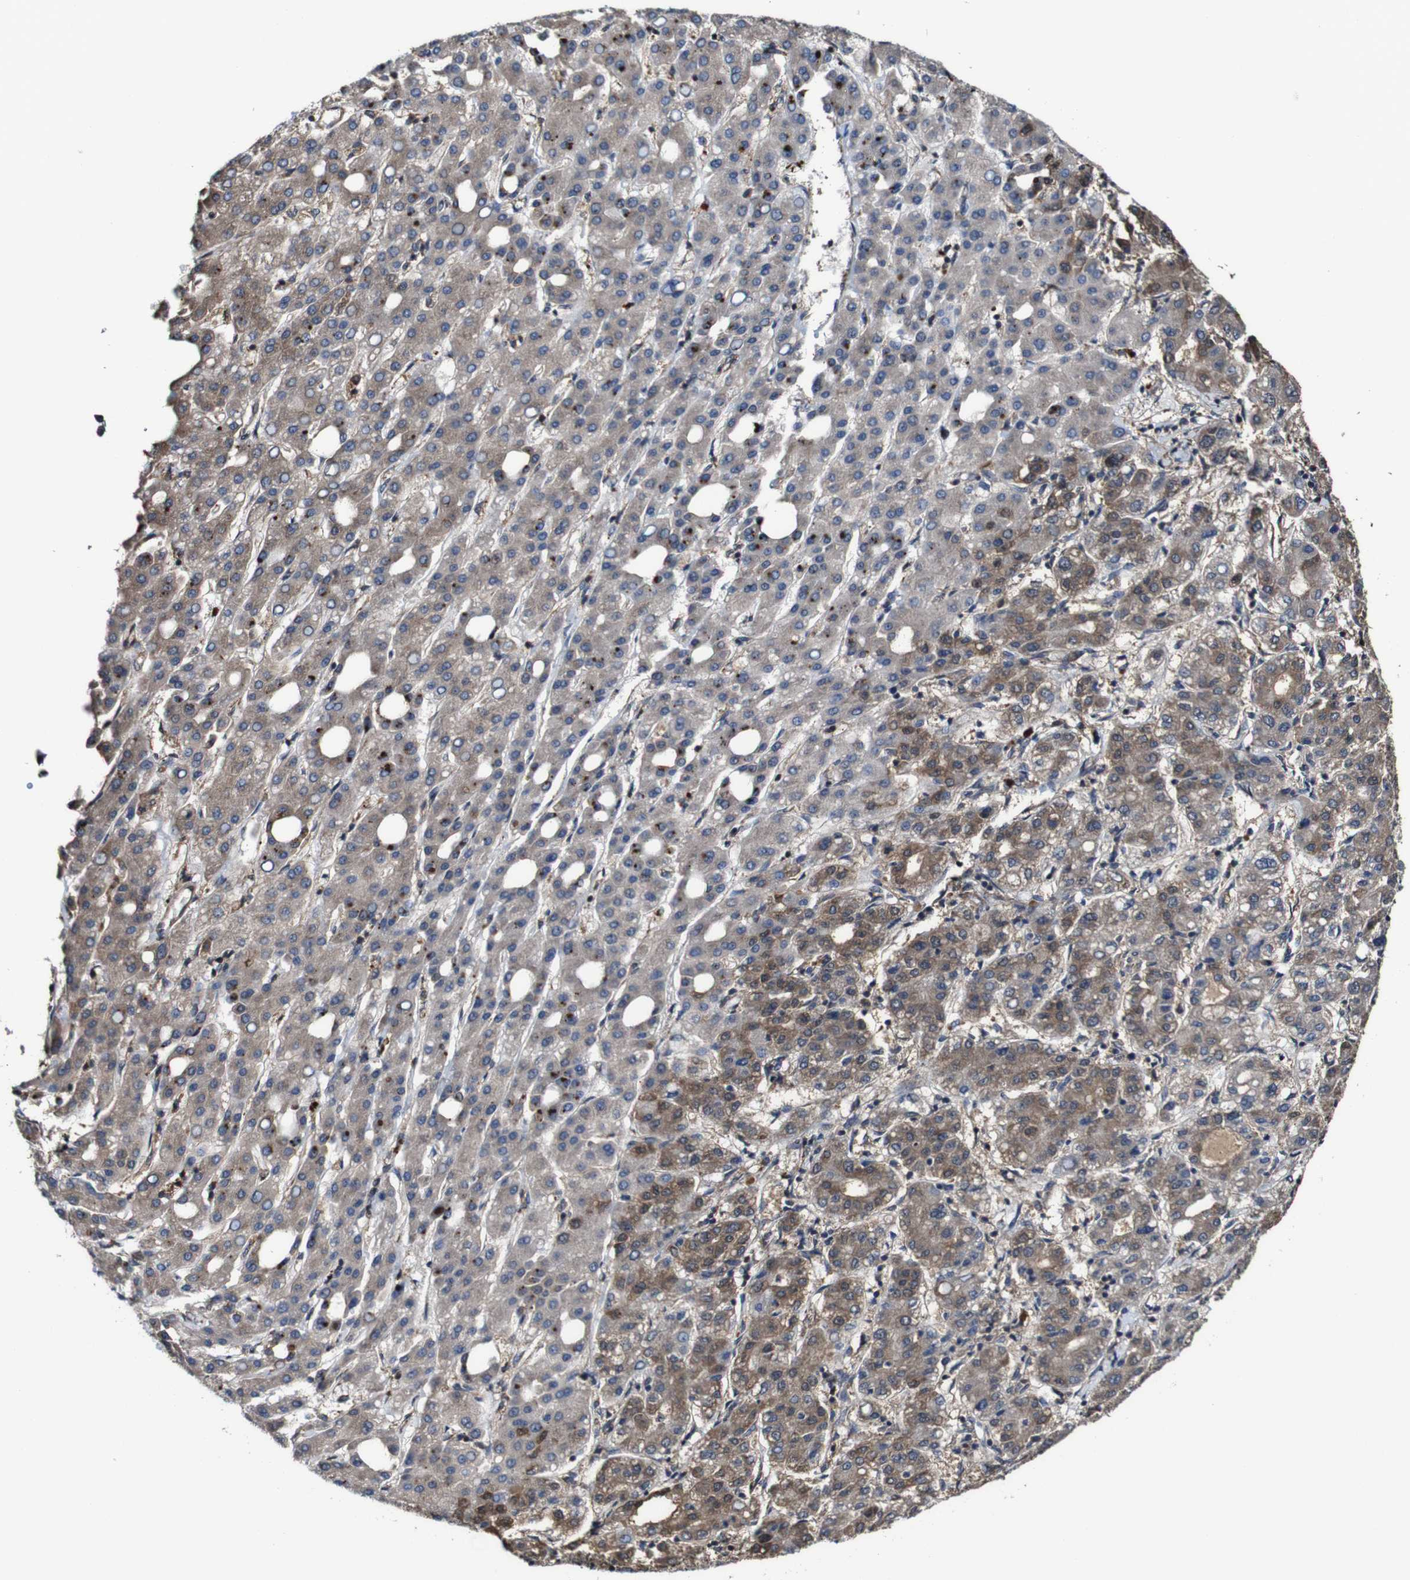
{"staining": {"intensity": "moderate", "quantity": ">75%", "location": "cytoplasmic/membranous"}, "tissue": "liver cancer", "cell_type": "Tumor cells", "image_type": "cancer", "snomed": [{"axis": "morphology", "description": "Carcinoma, Hepatocellular, NOS"}, {"axis": "topography", "description": "Liver"}], "caption": "Hepatocellular carcinoma (liver) tissue reveals moderate cytoplasmic/membranous expression in about >75% of tumor cells, visualized by immunohistochemistry.", "gene": "PTPRR", "patient": {"sex": "male", "age": 65}}